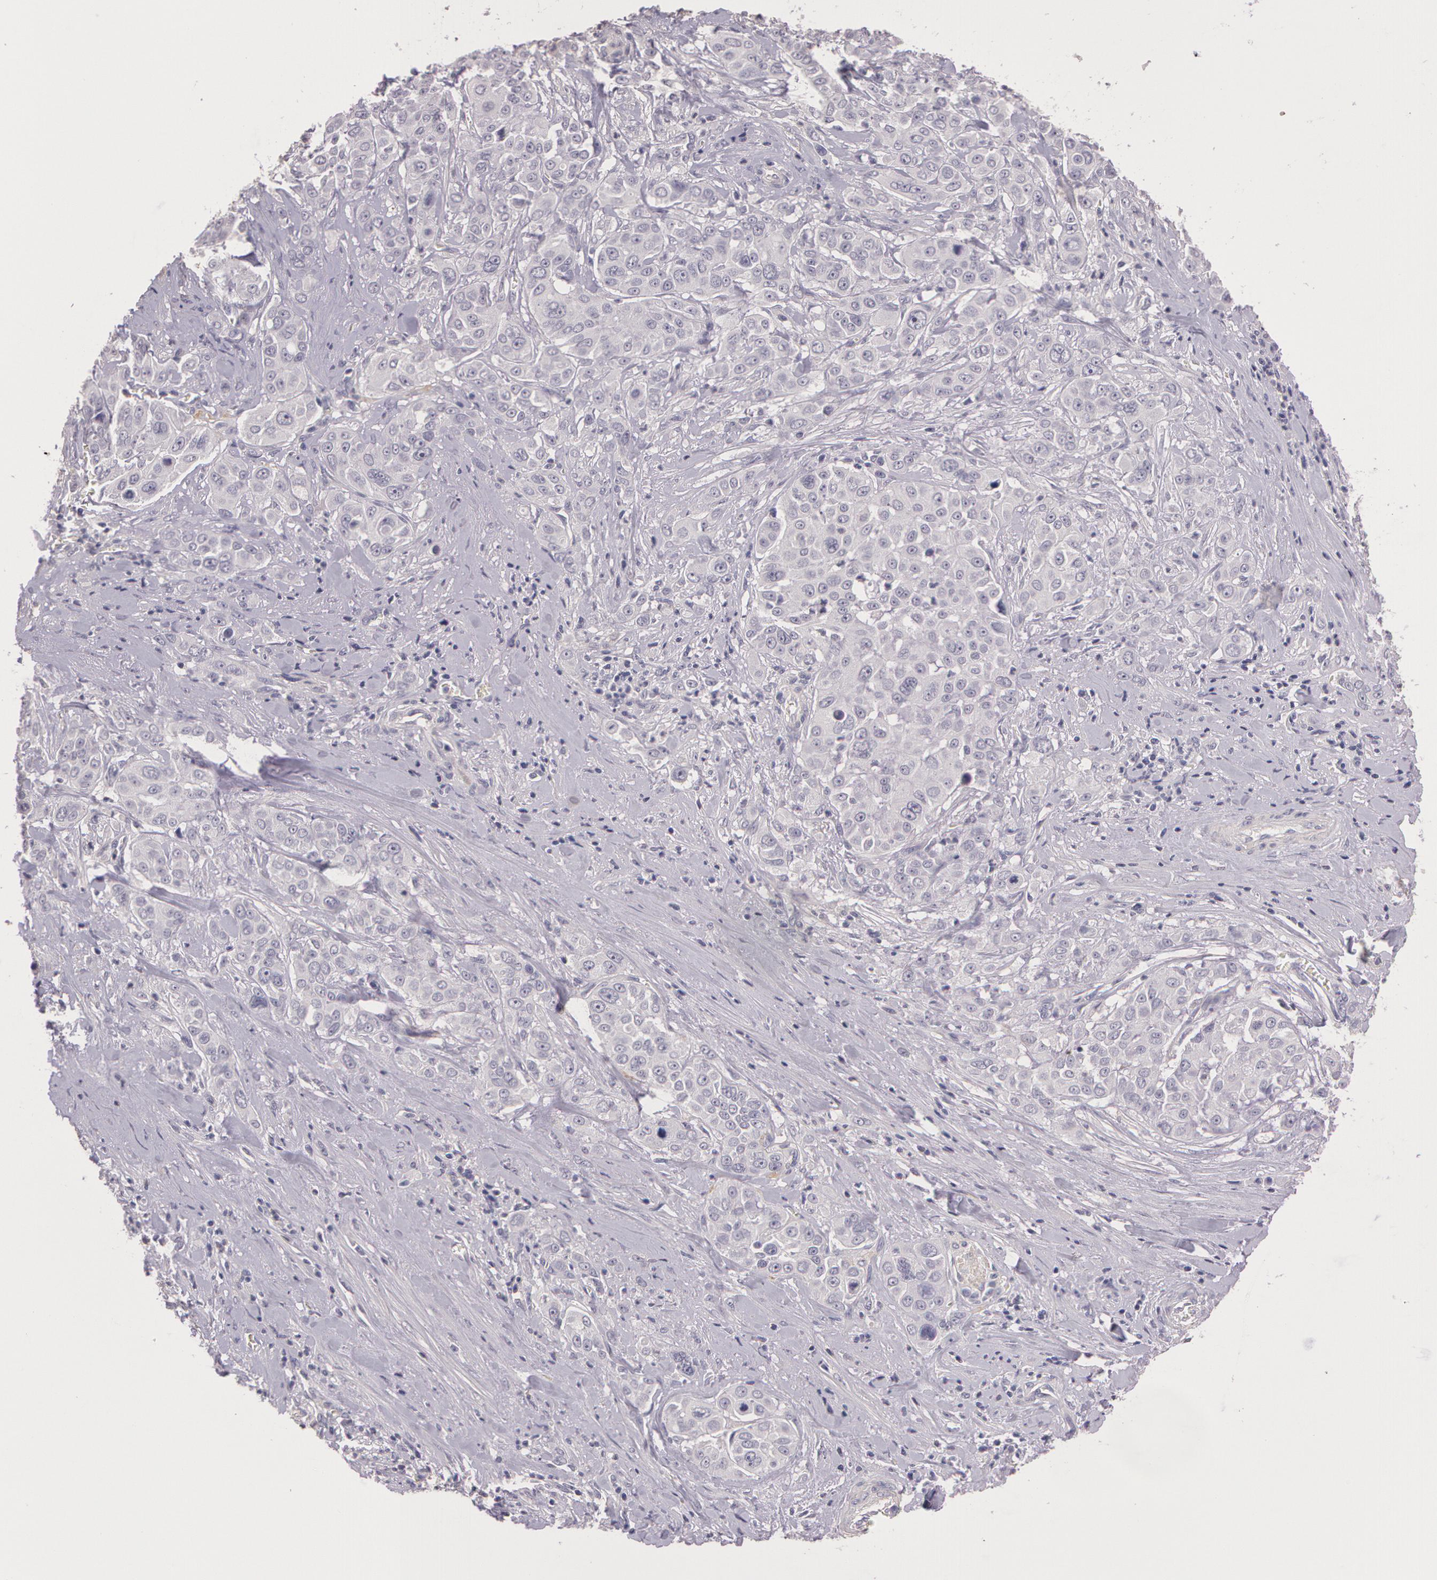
{"staining": {"intensity": "negative", "quantity": "none", "location": "none"}, "tissue": "pancreatic cancer", "cell_type": "Tumor cells", "image_type": "cancer", "snomed": [{"axis": "morphology", "description": "Adenocarcinoma, NOS"}, {"axis": "topography", "description": "Pancreas"}], "caption": "There is no significant positivity in tumor cells of pancreatic cancer.", "gene": "G2E3", "patient": {"sex": "female", "age": 52}}